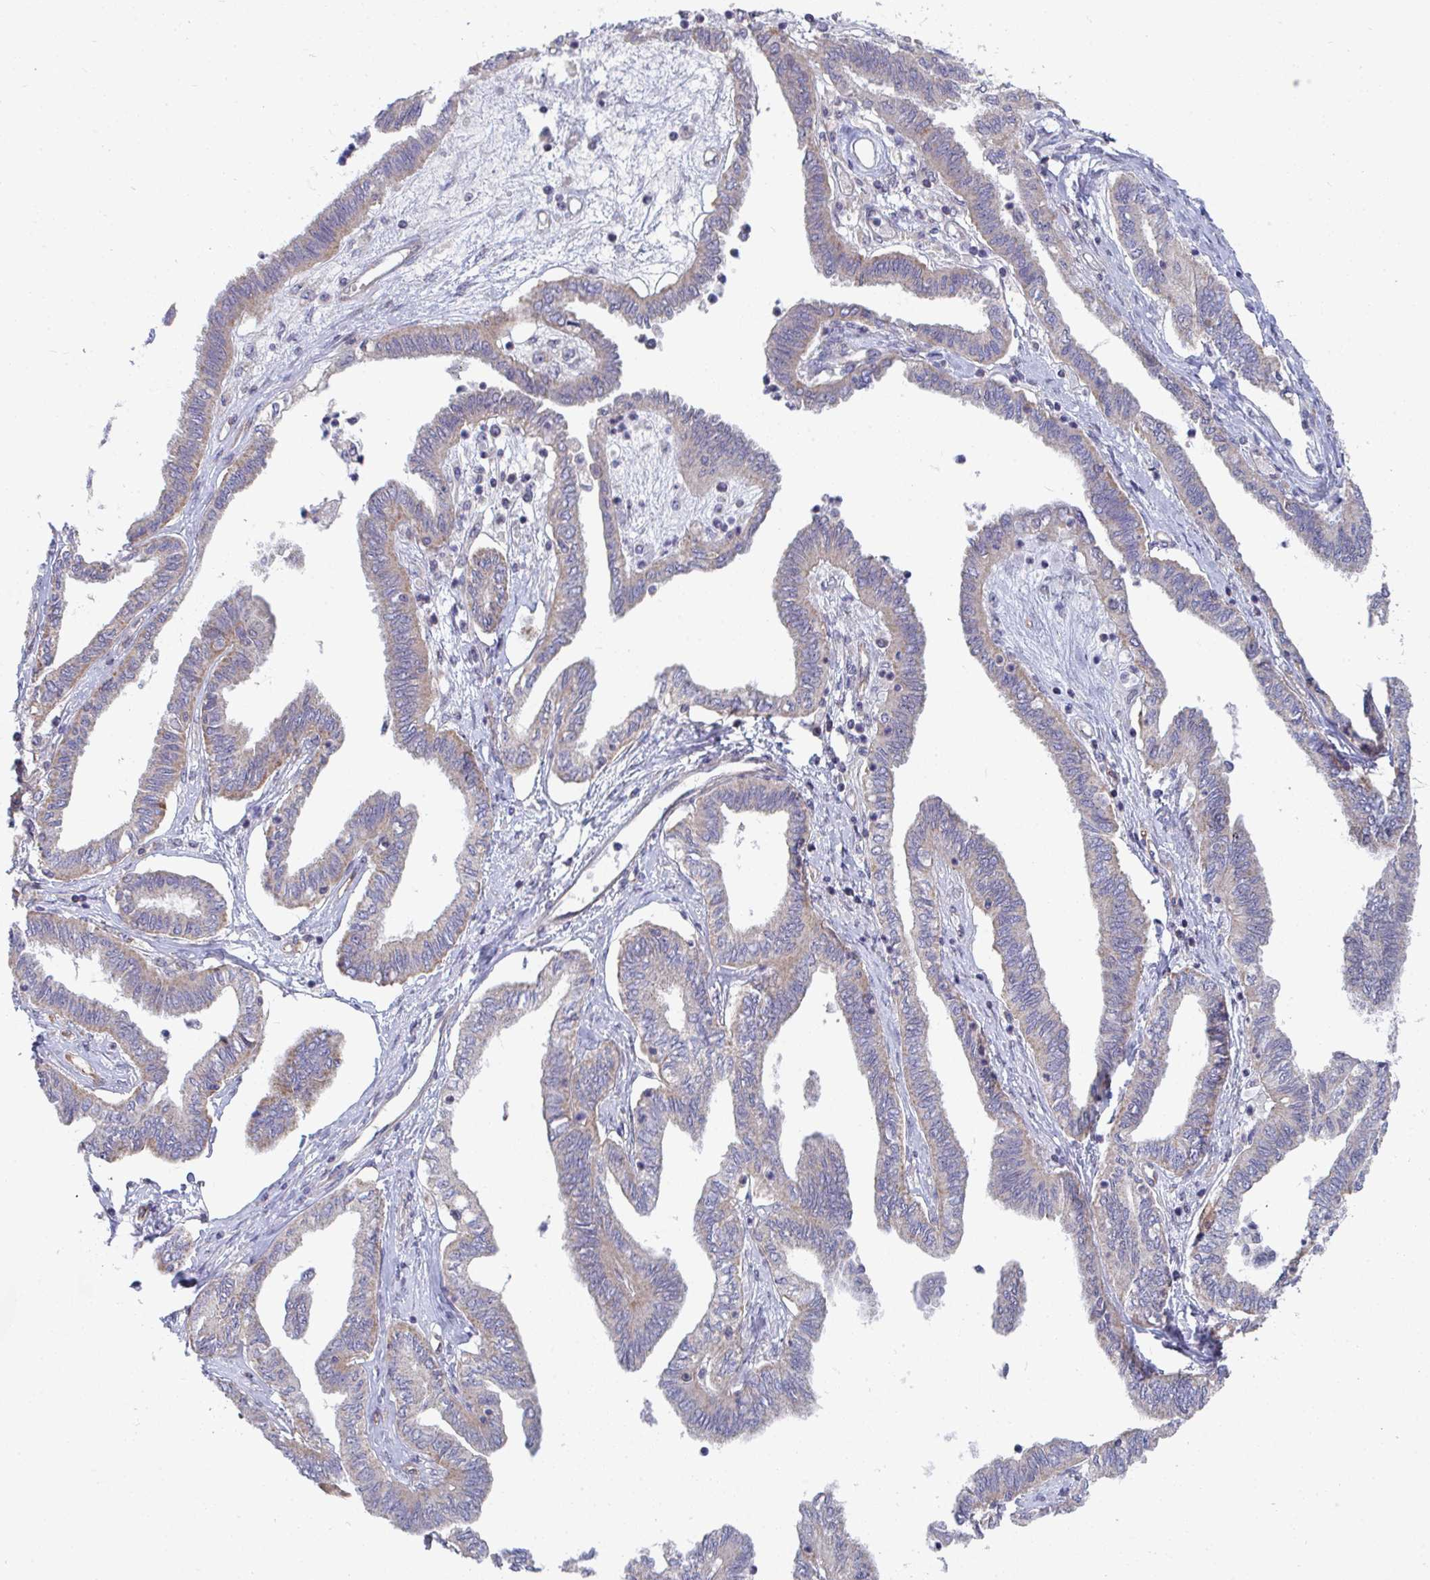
{"staining": {"intensity": "weak", "quantity": "25%-75%", "location": "cytoplasmic/membranous"}, "tissue": "ovarian cancer", "cell_type": "Tumor cells", "image_type": "cancer", "snomed": [{"axis": "morphology", "description": "Carcinoma, endometroid"}, {"axis": "topography", "description": "Ovary"}], "caption": "Immunohistochemical staining of human endometroid carcinoma (ovarian) displays low levels of weak cytoplasmic/membranous staining in about 25%-75% of tumor cells. The protein is shown in brown color, while the nuclei are stained blue.", "gene": "EIF1AD", "patient": {"sex": "female", "age": 70}}